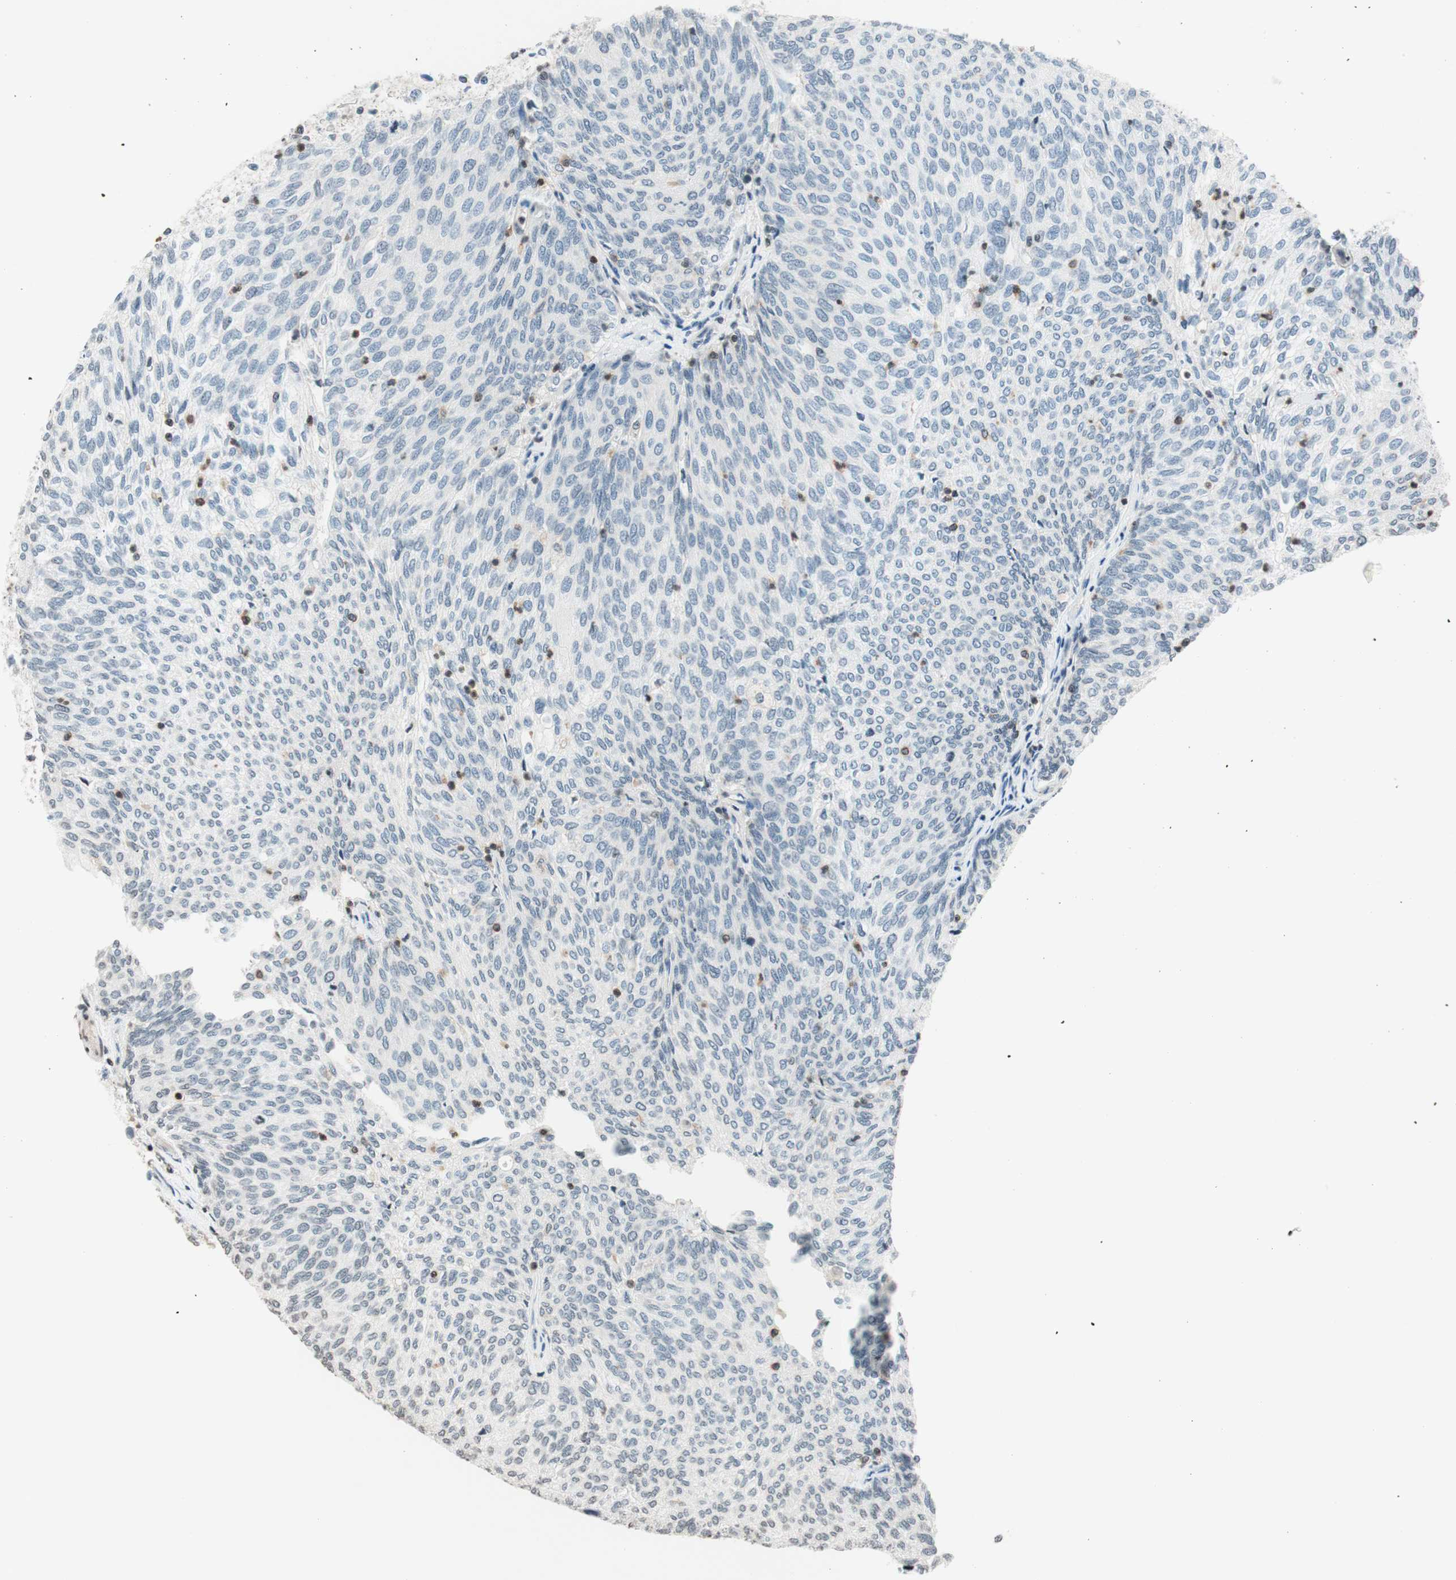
{"staining": {"intensity": "negative", "quantity": "none", "location": "none"}, "tissue": "urothelial cancer", "cell_type": "Tumor cells", "image_type": "cancer", "snomed": [{"axis": "morphology", "description": "Urothelial carcinoma, Low grade"}, {"axis": "topography", "description": "Urinary bladder"}], "caption": "The photomicrograph exhibits no staining of tumor cells in low-grade urothelial carcinoma. Brightfield microscopy of IHC stained with DAB (brown) and hematoxylin (blue), captured at high magnification.", "gene": "WIPF1", "patient": {"sex": "female", "age": 79}}